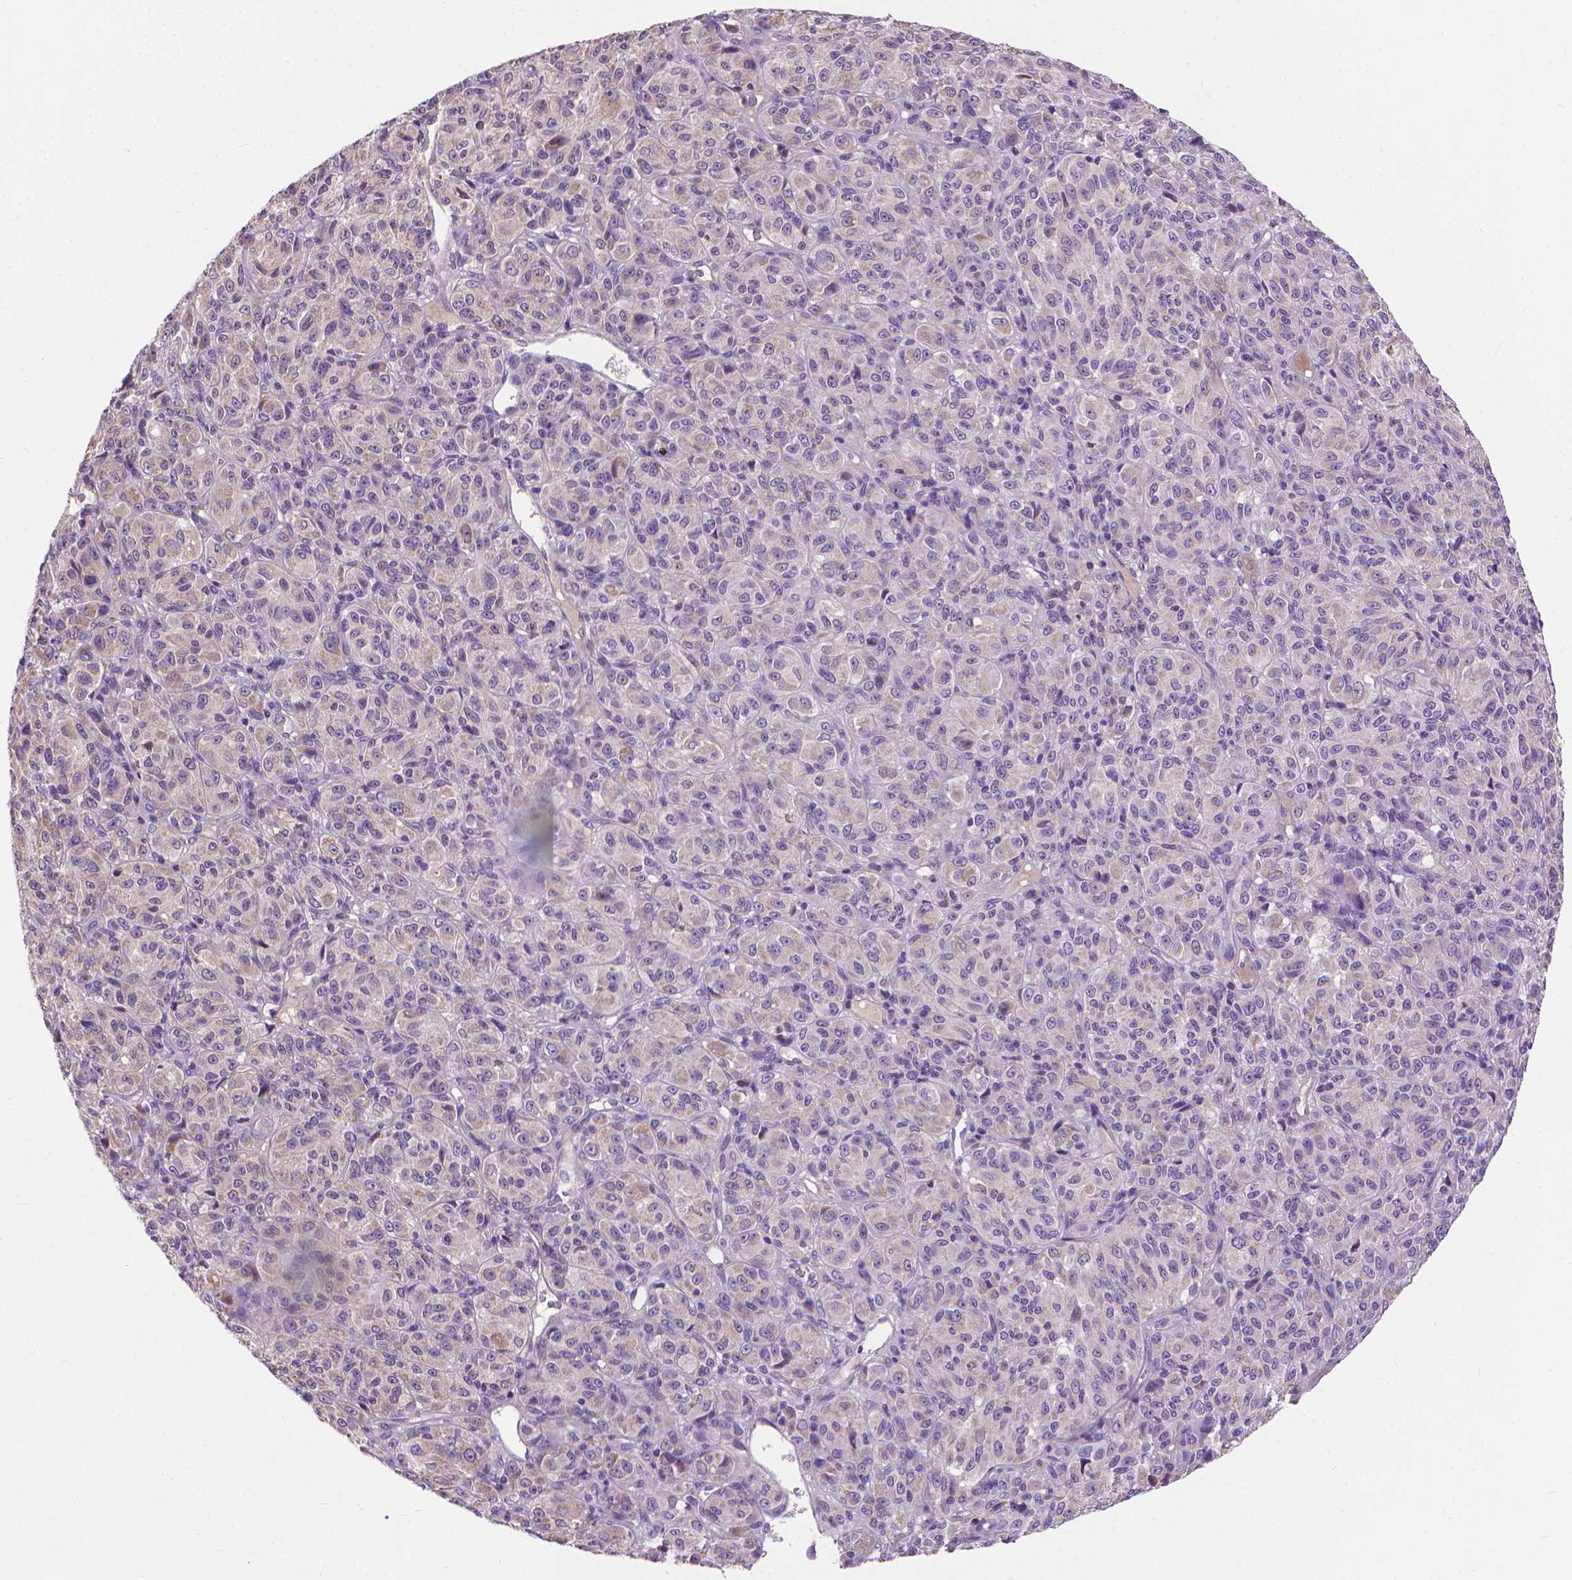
{"staining": {"intensity": "weak", "quantity": "<25%", "location": "cytoplasmic/membranous"}, "tissue": "melanoma", "cell_type": "Tumor cells", "image_type": "cancer", "snomed": [{"axis": "morphology", "description": "Malignant melanoma, Metastatic site"}, {"axis": "topography", "description": "Brain"}], "caption": "There is no significant expression in tumor cells of malignant melanoma (metastatic site).", "gene": "SYN1", "patient": {"sex": "female", "age": 56}}